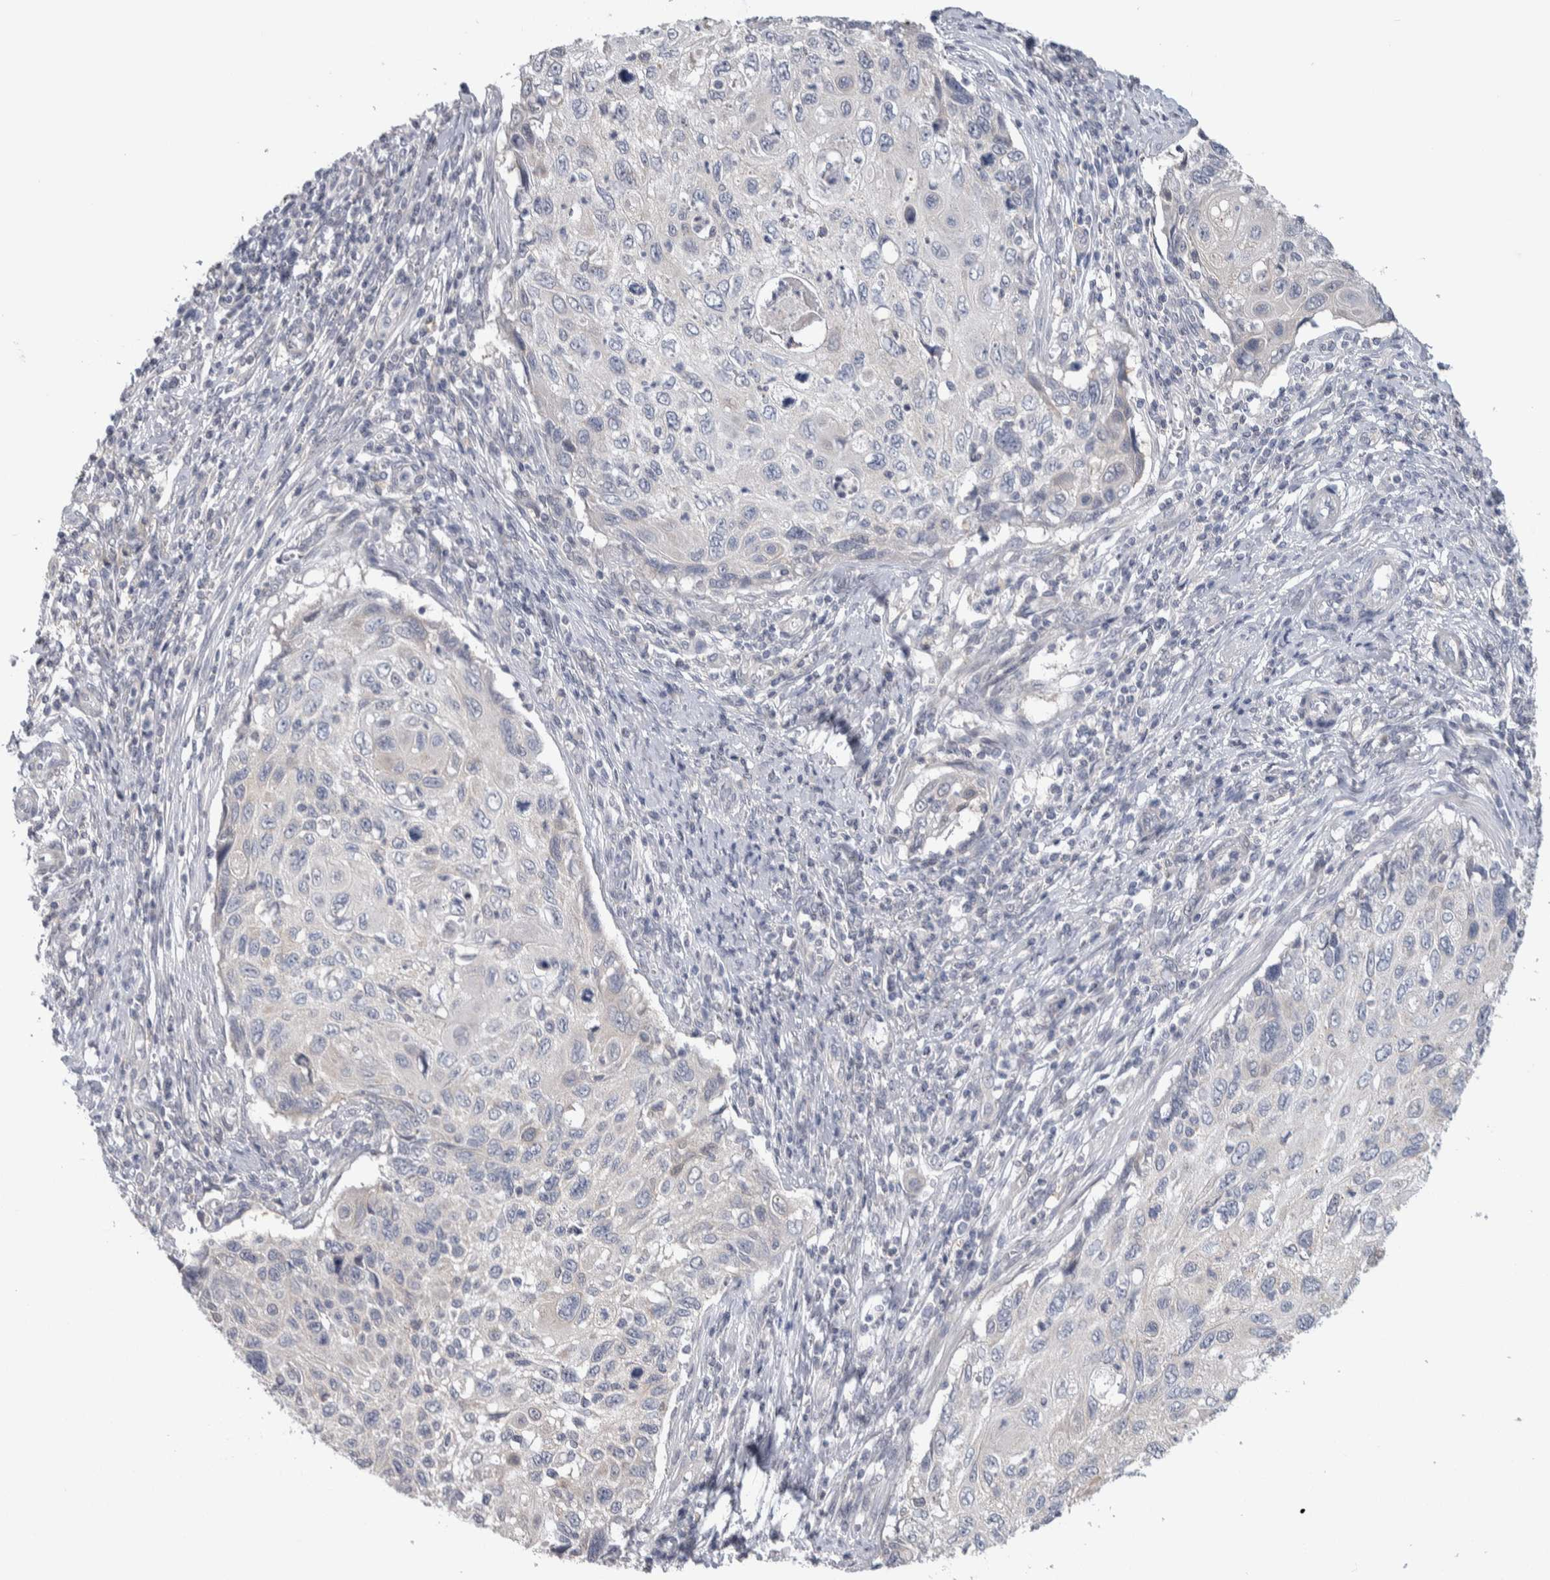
{"staining": {"intensity": "negative", "quantity": "none", "location": "none"}, "tissue": "cervical cancer", "cell_type": "Tumor cells", "image_type": "cancer", "snomed": [{"axis": "morphology", "description": "Squamous cell carcinoma, NOS"}, {"axis": "topography", "description": "Cervix"}], "caption": "Immunohistochemistry of human cervical cancer demonstrates no staining in tumor cells.", "gene": "TAX1BP1", "patient": {"sex": "female", "age": 70}}